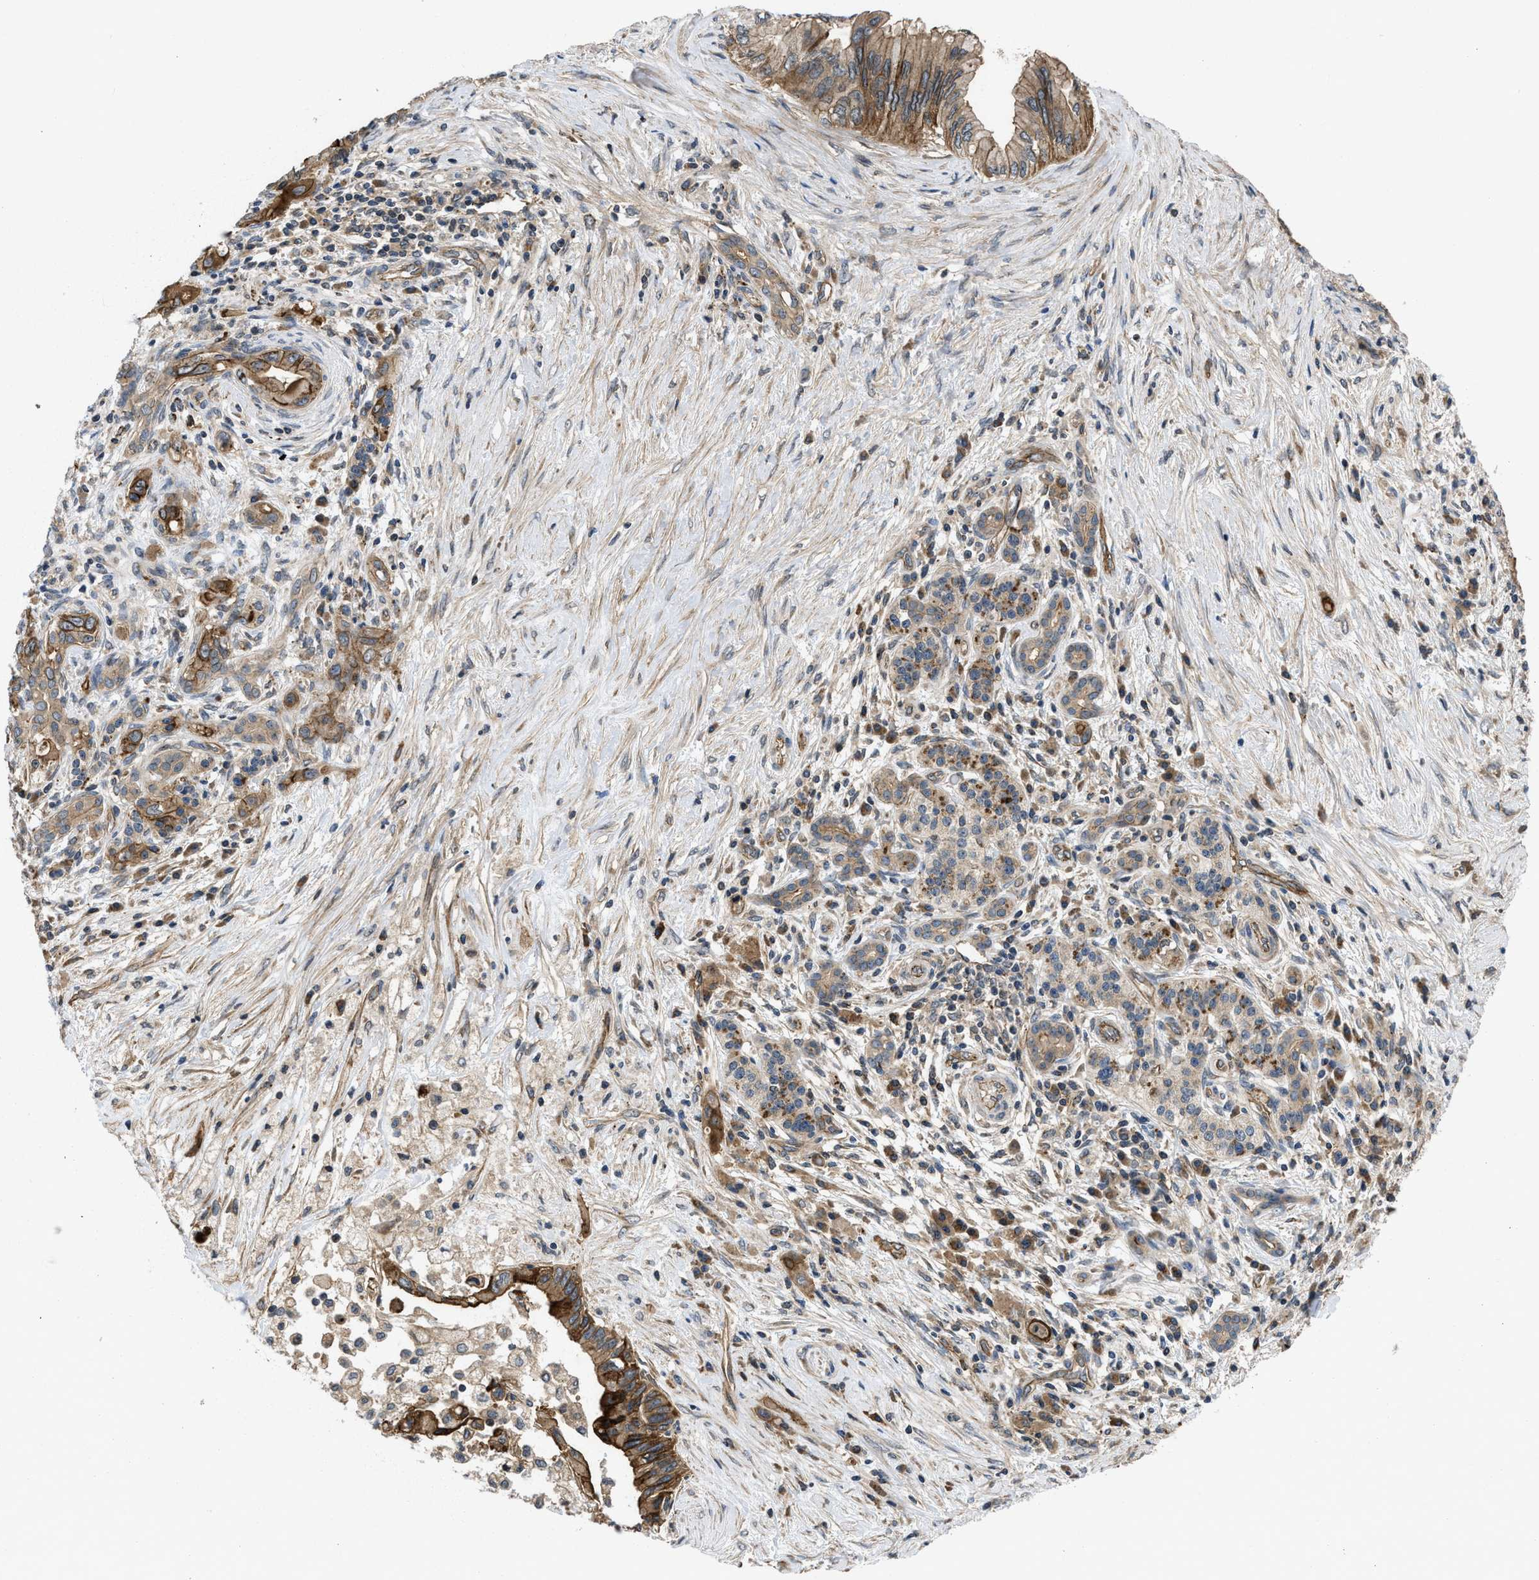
{"staining": {"intensity": "strong", "quantity": ">75%", "location": "cytoplasmic/membranous"}, "tissue": "pancreatic cancer", "cell_type": "Tumor cells", "image_type": "cancer", "snomed": [{"axis": "morphology", "description": "Adenocarcinoma, NOS"}, {"axis": "topography", "description": "Pancreas"}], "caption": "Immunohistochemistry (IHC) staining of adenocarcinoma (pancreatic), which displays high levels of strong cytoplasmic/membranous expression in approximately >75% of tumor cells indicating strong cytoplasmic/membranous protein staining. The staining was performed using DAB (3,3'-diaminobenzidine) (brown) for protein detection and nuclei were counterstained in hematoxylin (blue).", "gene": "GPATCH2L", "patient": {"sex": "female", "age": 73}}